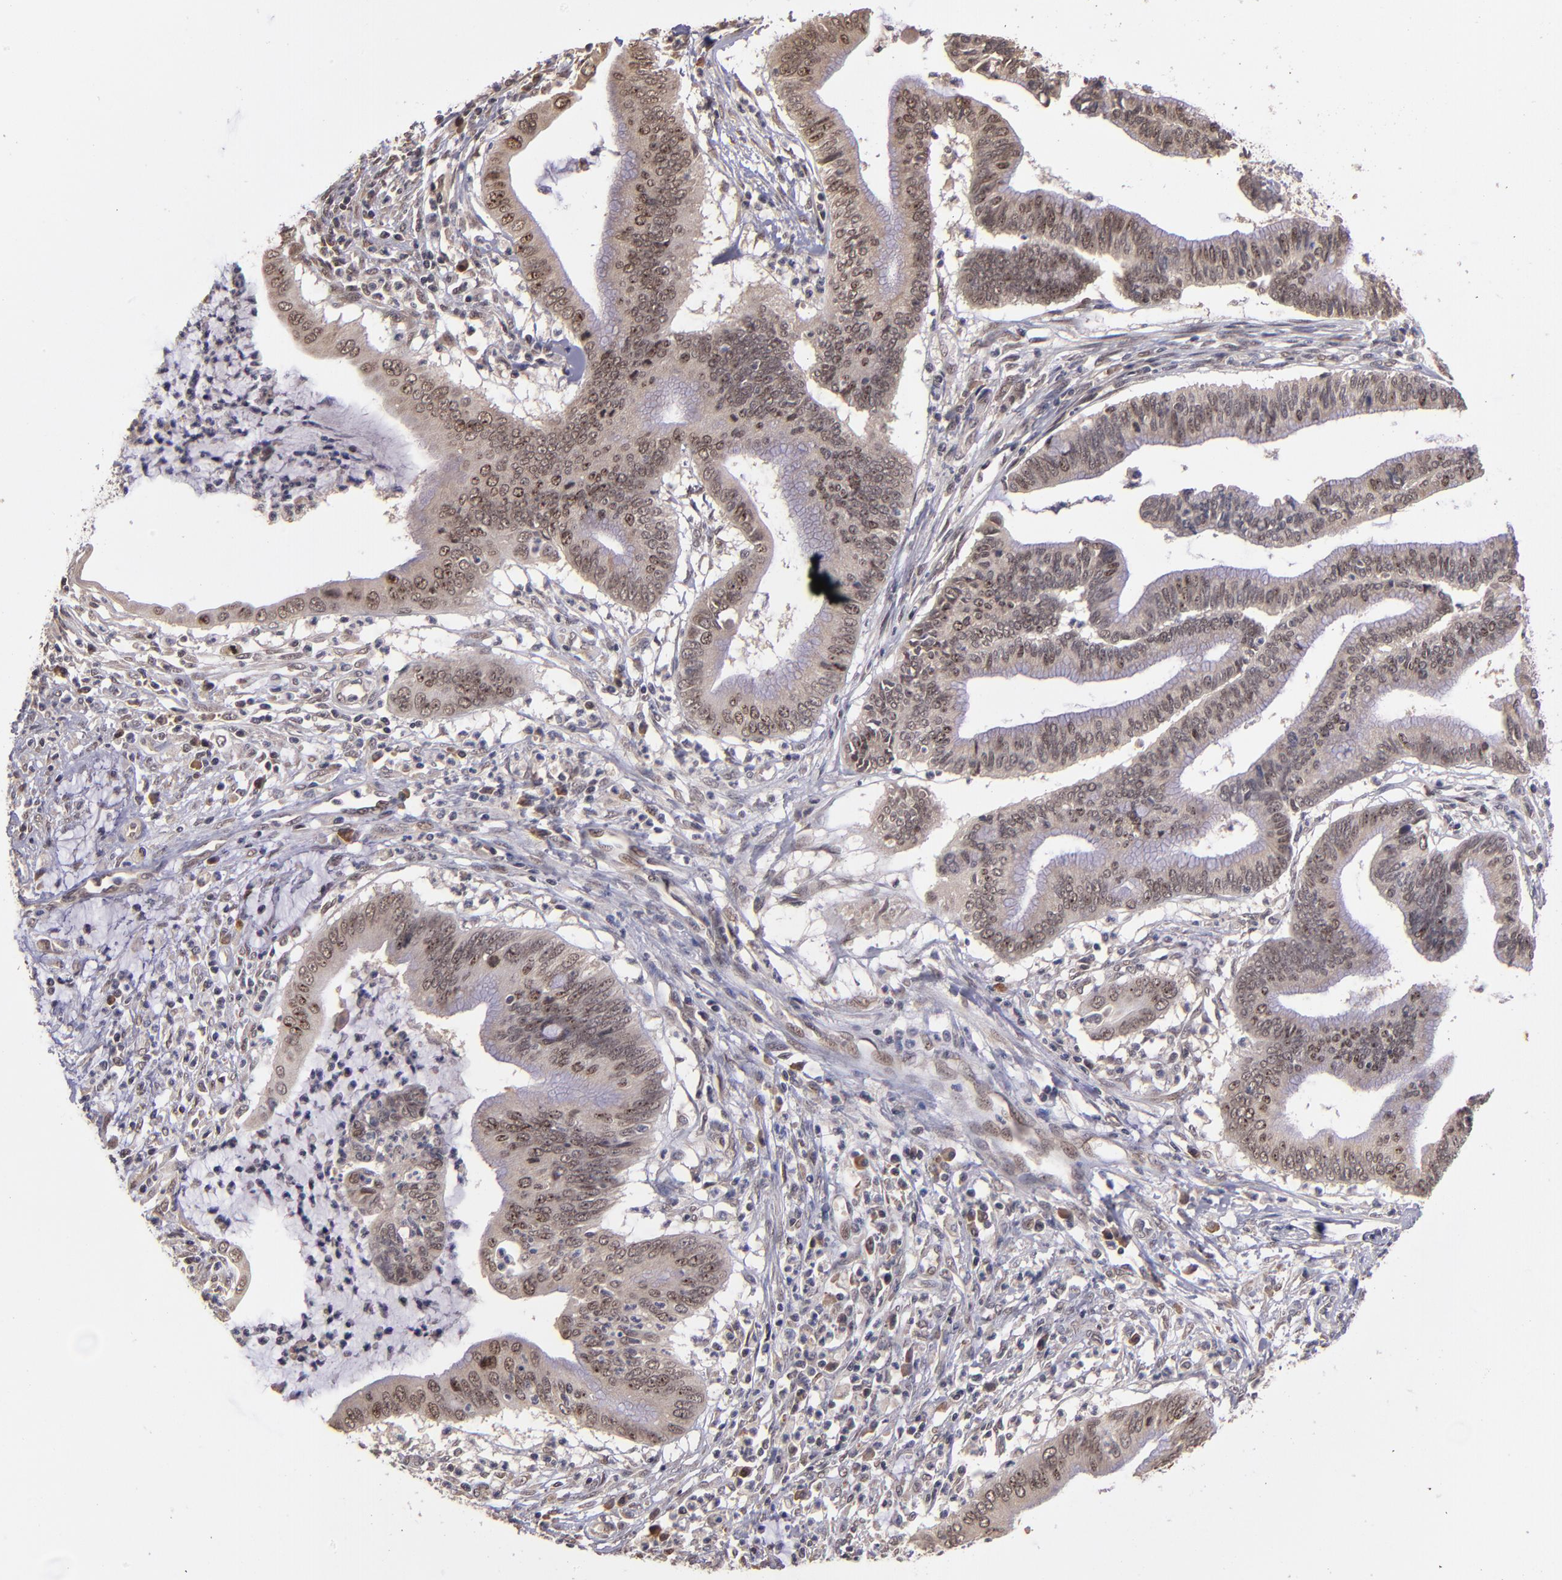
{"staining": {"intensity": "moderate", "quantity": "25%-75%", "location": "cytoplasmic/membranous,nuclear"}, "tissue": "cervical cancer", "cell_type": "Tumor cells", "image_type": "cancer", "snomed": [{"axis": "morphology", "description": "Adenocarcinoma, NOS"}, {"axis": "topography", "description": "Cervix"}], "caption": "IHC micrograph of cervical adenocarcinoma stained for a protein (brown), which reveals medium levels of moderate cytoplasmic/membranous and nuclear expression in about 25%-75% of tumor cells.", "gene": "ABHD12B", "patient": {"sex": "female", "age": 36}}